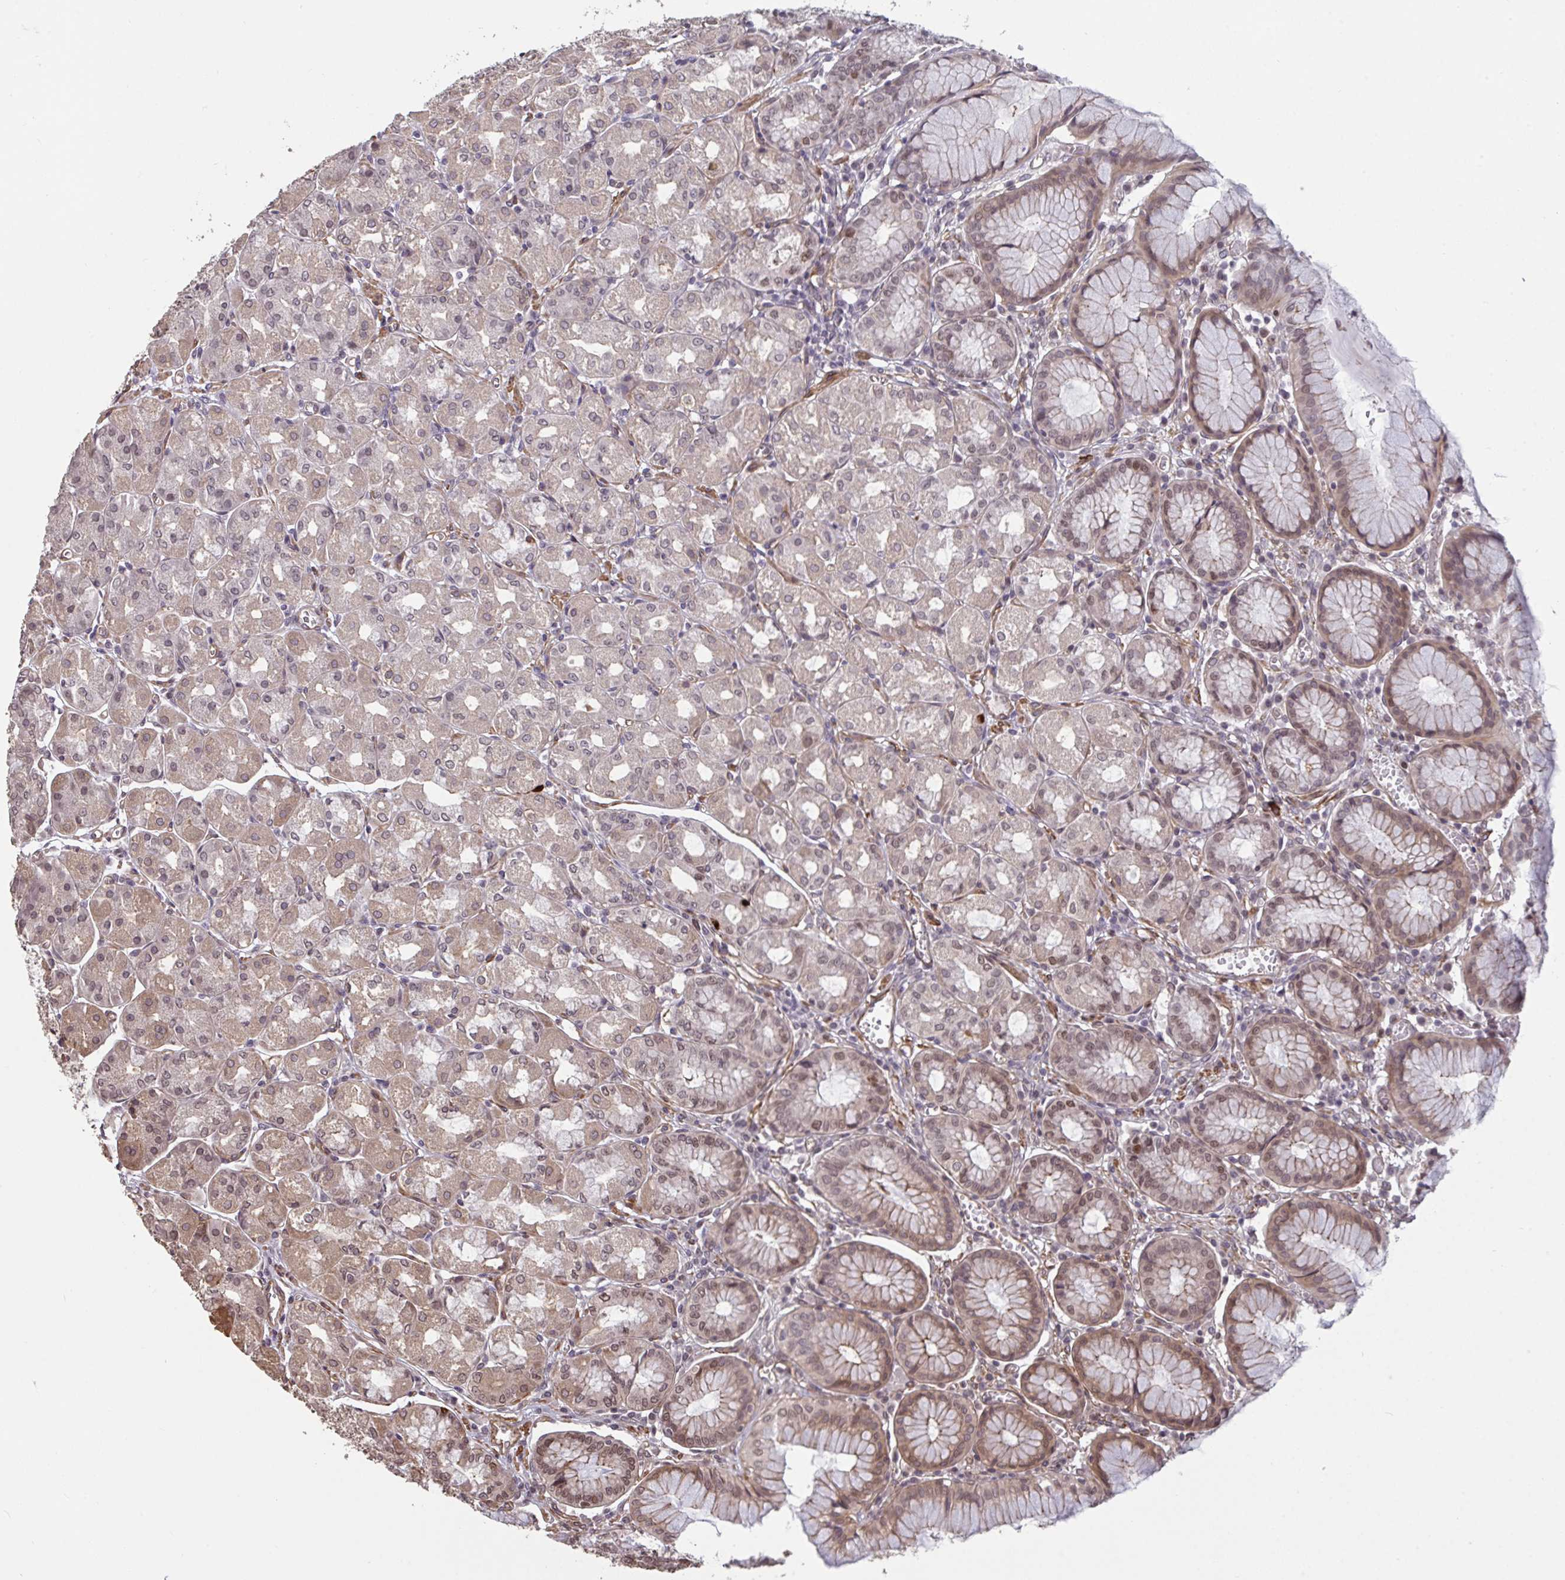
{"staining": {"intensity": "moderate", "quantity": "25%-75%", "location": "cytoplasmic/membranous,nuclear"}, "tissue": "stomach", "cell_type": "Glandular cells", "image_type": "normal", "snomed": [{"axis": "morphology", "description": "Normal tissue, NOS"}, {"axis": "topography", "description": "Stomach"}], "caption": "Immunohistochemistry histopathology image of unremarkable stomach: stomach stained using immunohistochemistry displays medium levels of moderate protein expression localized specifically in the cytoplasmic/membranous,nuclear of glandular cells, appearing as a cytoplasmic/membranous,nuclear brown color.", "gene": "IPO5", "patient": {"sex": "male", "age": 55}}